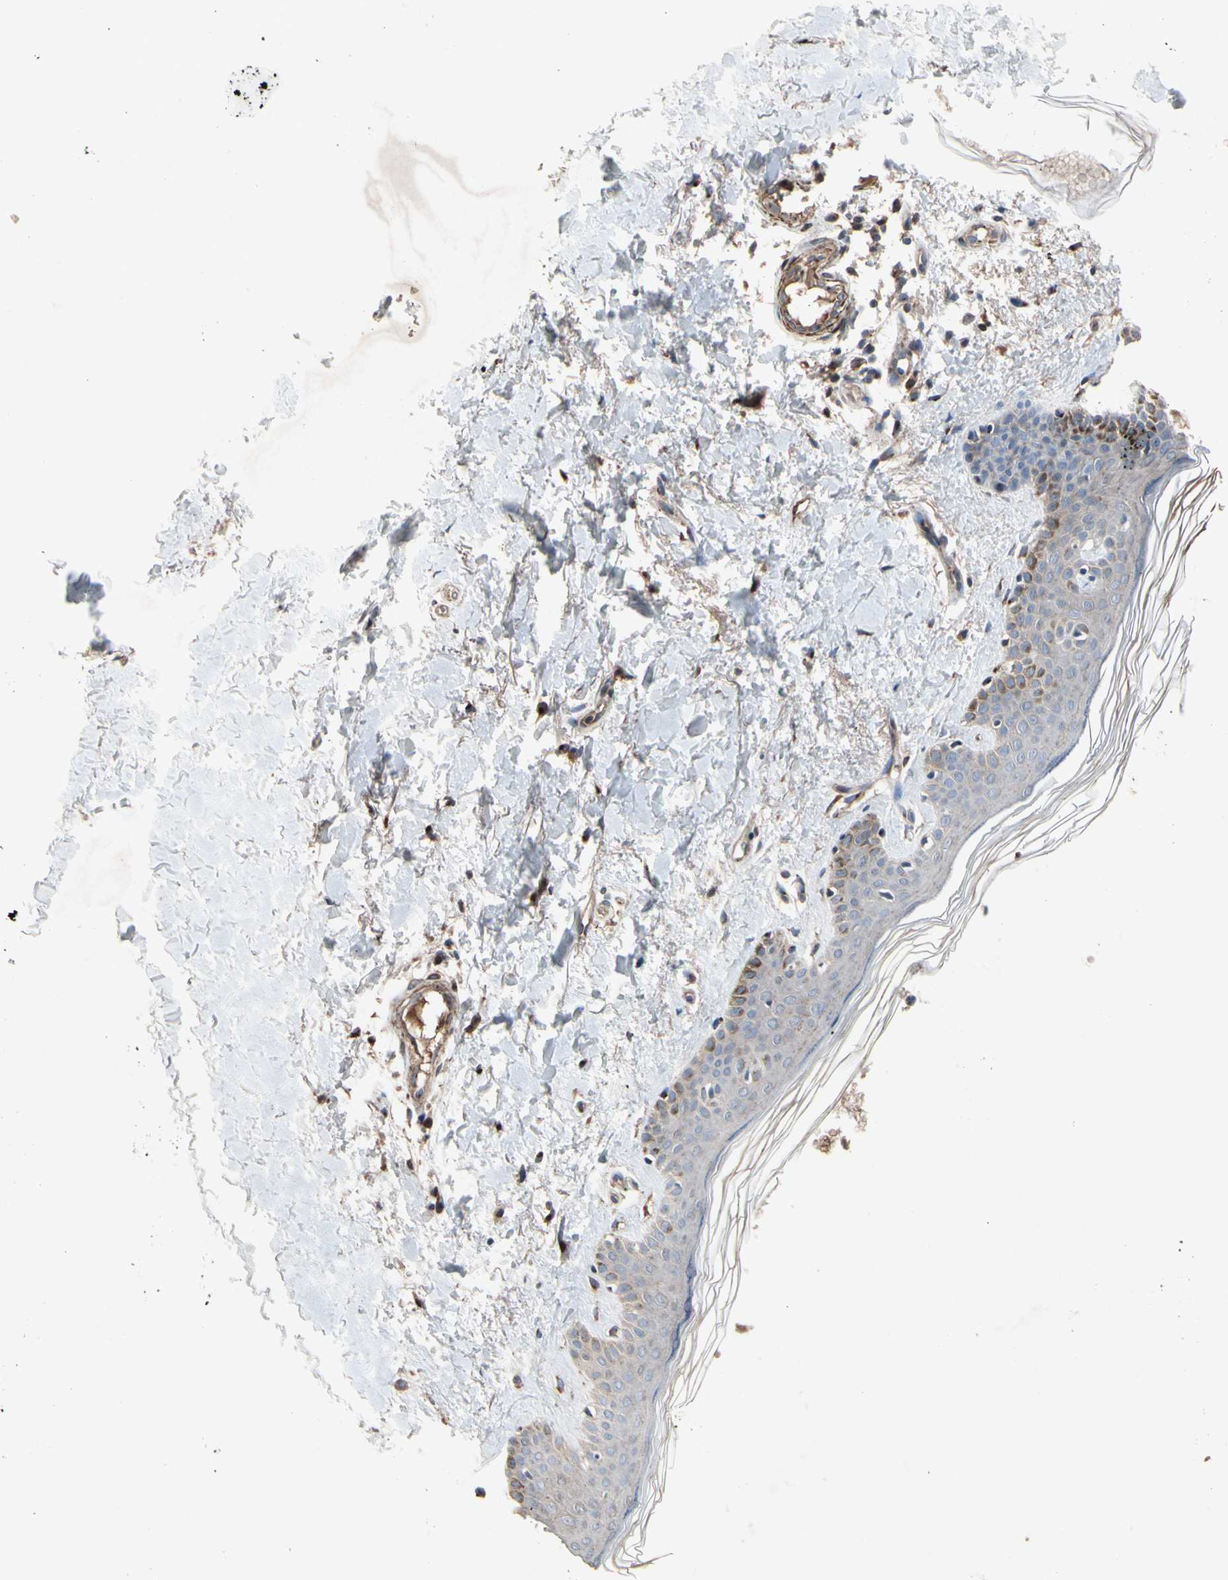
{"staining": {"intensity": "weak", "quantity": ">75%", "location": "cytoplasmic/membranous"}, "tissue": "skin", "cell_type": "Fibroblasts", "image_type": "normal", "snomed": [{"axis": "morphology", "description": "Normal tissue, NOS"}, {"axis": "topography", "description": "Skin"}], "caption": "Immunohistochemical staining of normal skin demonstrates weak cytoplasmic/membranous protein staining in about >75% of fibroblasts. The staining was performed using DAB (3,3'-diaminobenzidine) to visualize the protein expression in brown, while the nuclei were stained in blue with hematoxylin (Magnification: 20x).", "gene": "GCK", "patient": {"sex": "male", "age": 67}}